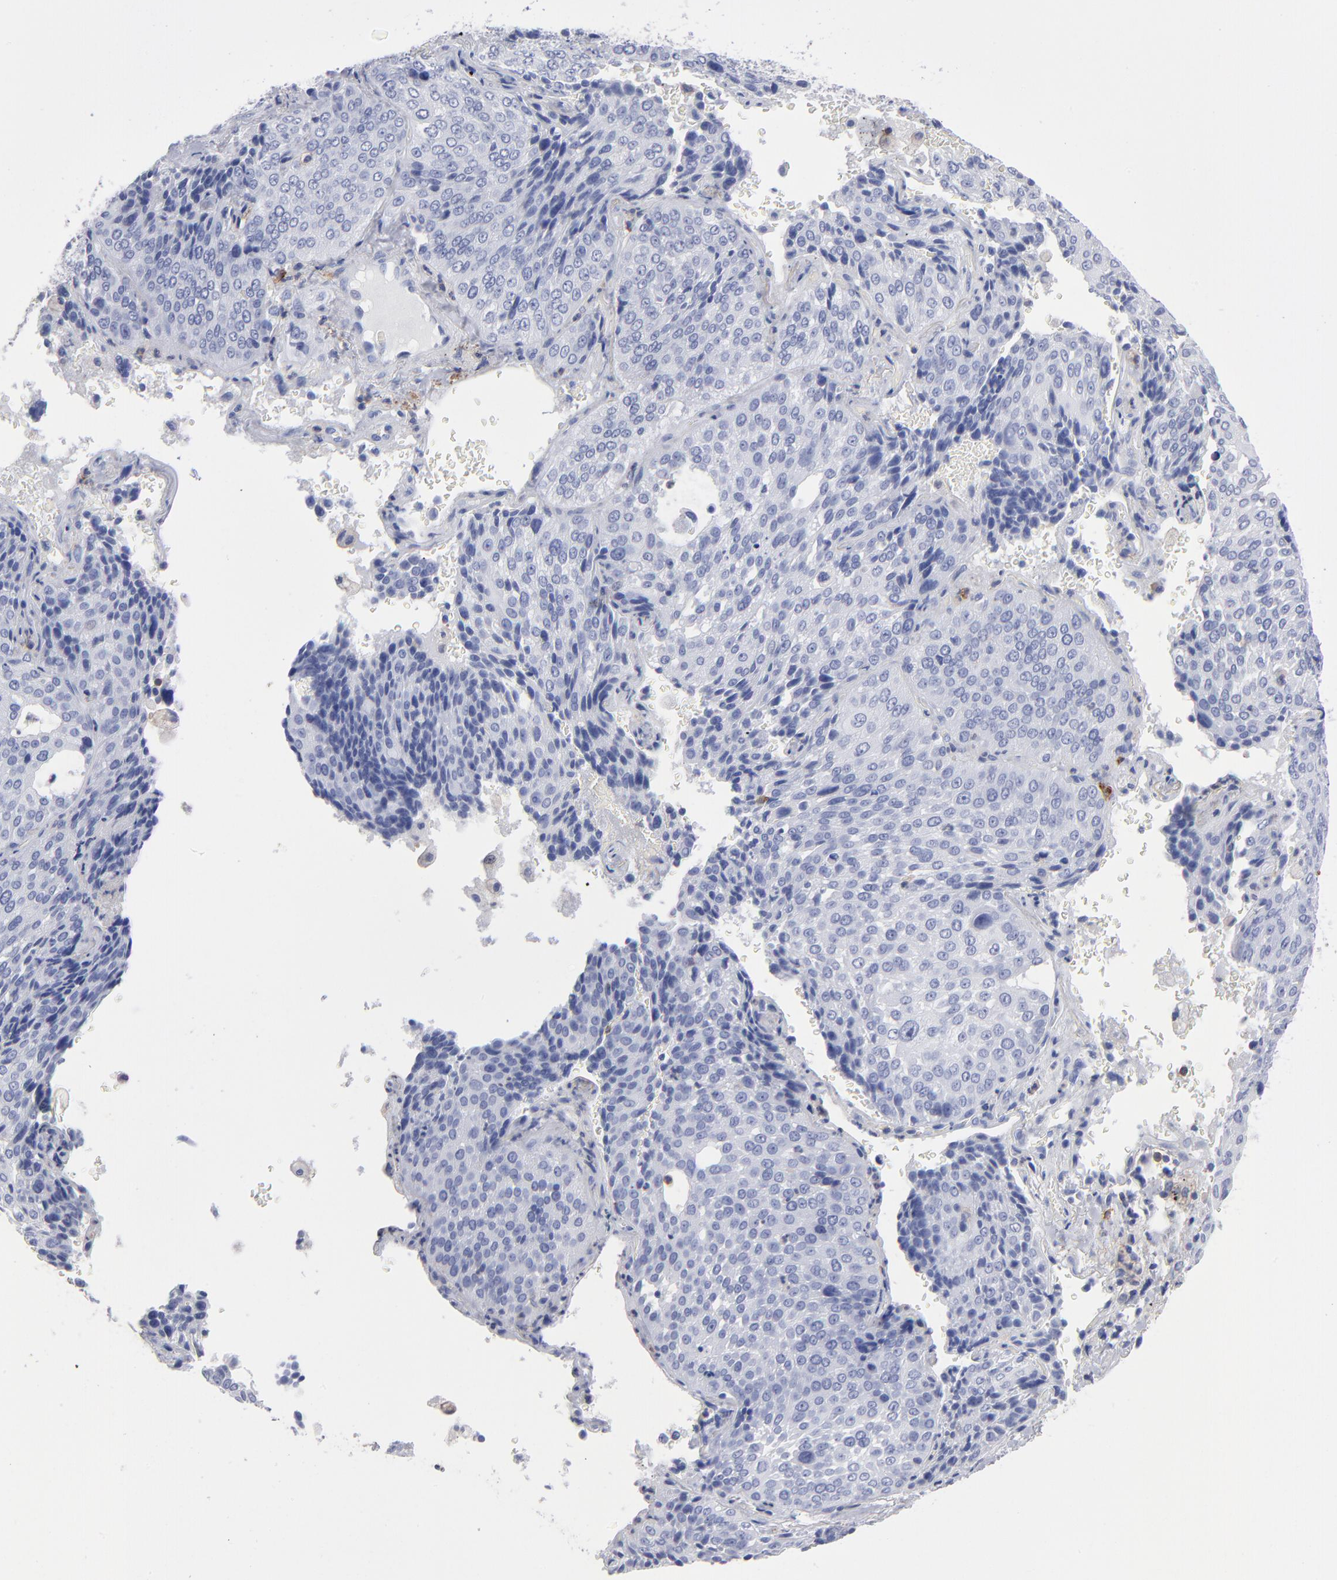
{"staining": {"intensity": "negative", "quantity": "none", "location": "none"}, "tissue": "lung cancer", "cell_type": "Tumor cells", "image_type": "cancer", "snomed": [{"axis": "morphology", "description": "Squamous cell carcinoma, NOS"}, {"axis": "topography", "description": "Lung"}], "caption": "A high-resolution histopathology image shows immunohistochemistry (IHC) staining of squamous cell carcinoma (lung), which exhibits no significant expression in tumor cells.", "gene": "LAT2", "patient": {"sex": "male", "age": 54}}